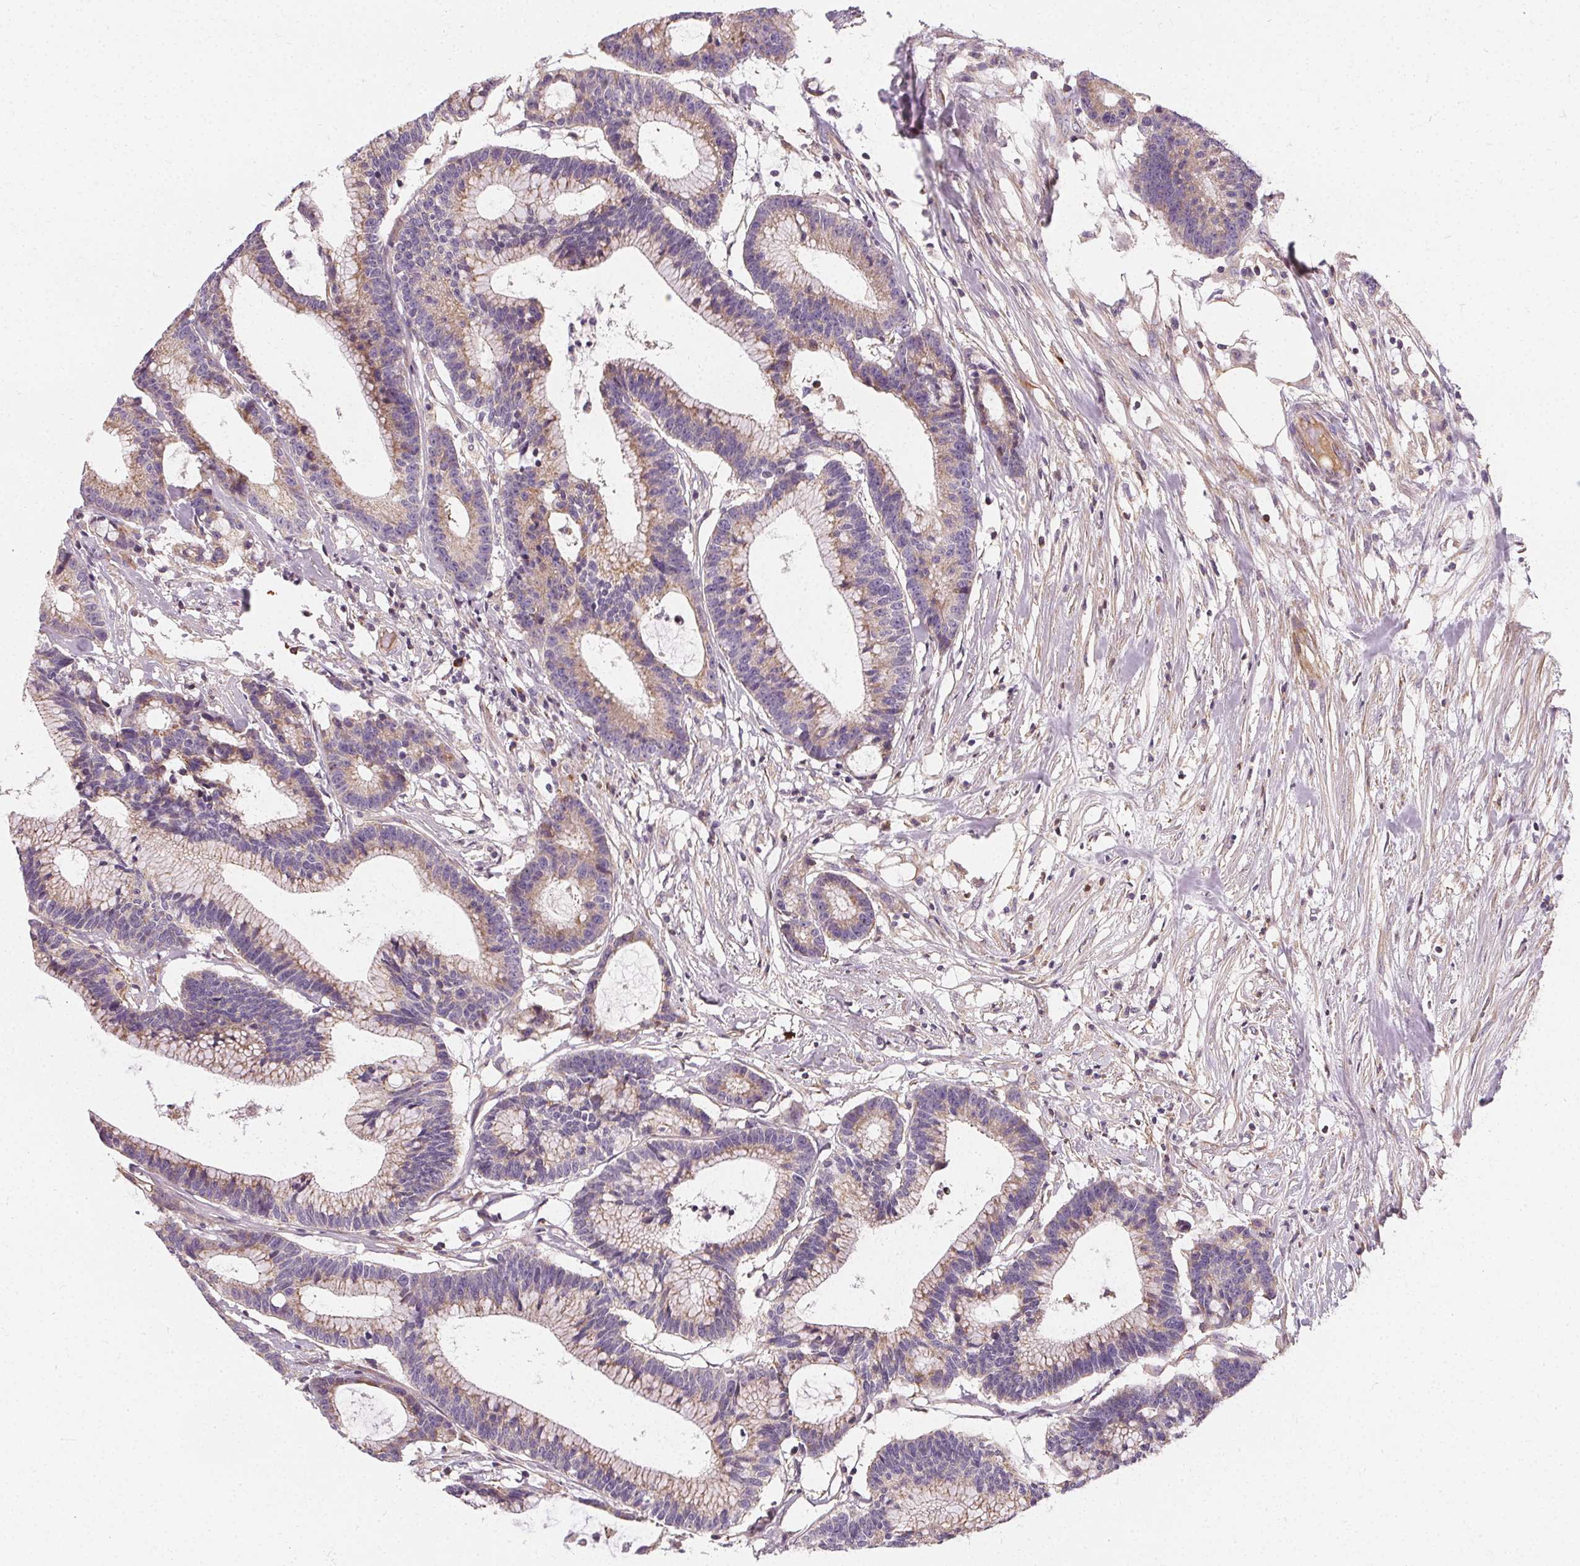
{"staining": {"intensity": "weak", "quantity": ">75%", "location": "cytoplasmic/membranous"}, "tissue": "colorectal cancer", "cell_type": "Tumor cells", "image_type": "cancer", "snomed": [{"axis": "morphology", "description": "Adenocarcinoma, NOS"}, {"axis": "topography", "description": "Colon"}], "caption": "Protein staining by immunohistochemistry shows weak cytoplasmic/membranous staining in approximately >75% of tumor cells in adenocarcinoma (colorectal).", "gene": "APLP1", "patient": {"sex": "female", "age": 78}}